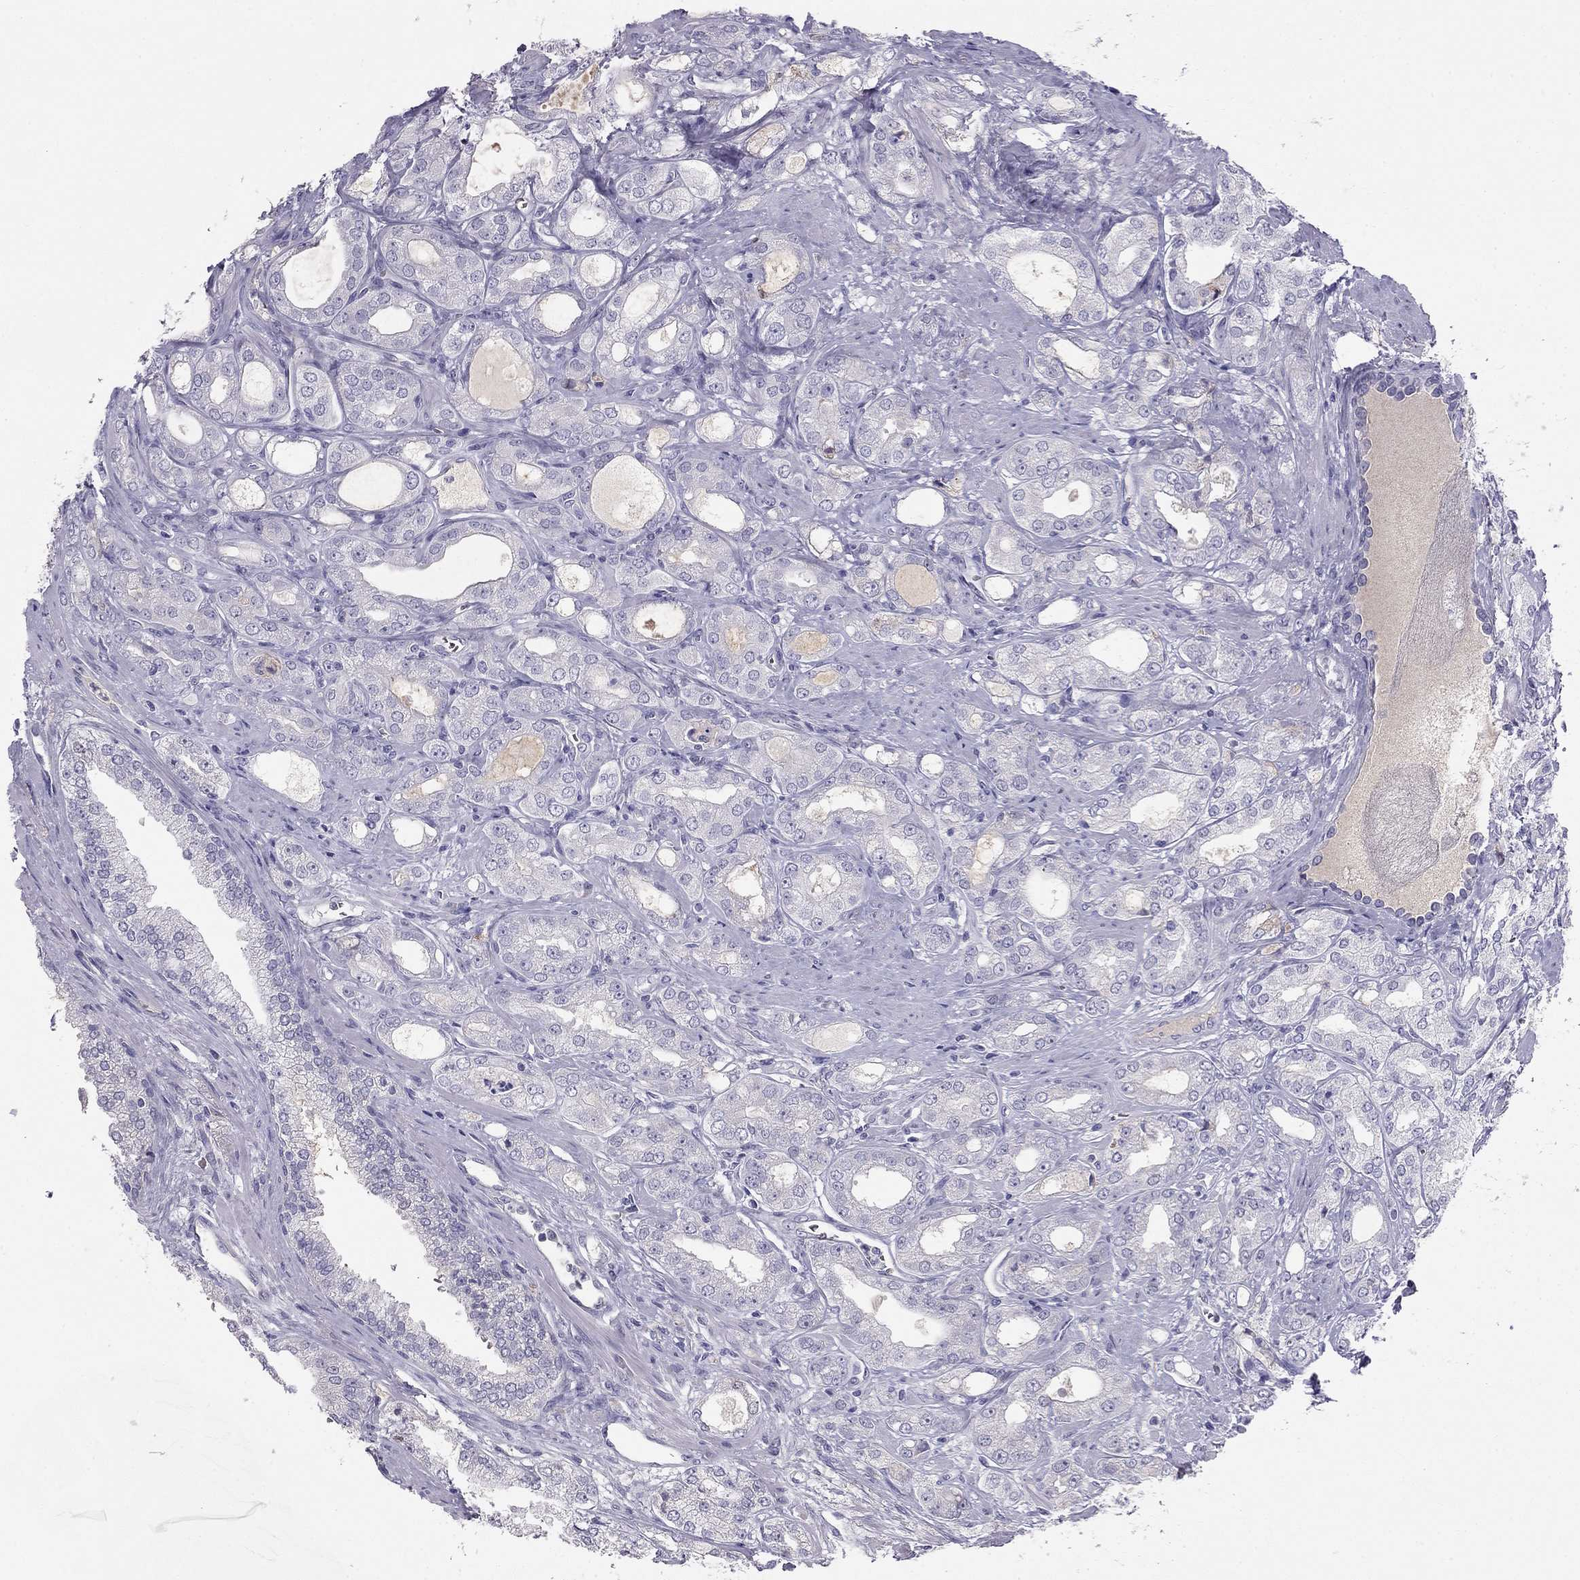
{"staining": {"intensity": "negative", "quantity": "none", "location": "none"}, "tissue": "prostate cancer", "cell_type": "Tumor cells", "image_type": "cancer", "snomed": [{"axis": "morphology", "description": "Adenocarcinoma, NOS"}, {"axis": "morphology", "description": "Adenocarcinoma, High grade"}, {"axis": "topography", "description": "Prostate"}], "caption": "The immunohistochemistry histopathology image has no significant expression in tumor cells of prostate cancer tissue.", "gene": "RHD", "patient": {"sex": "male", "age": 70}}